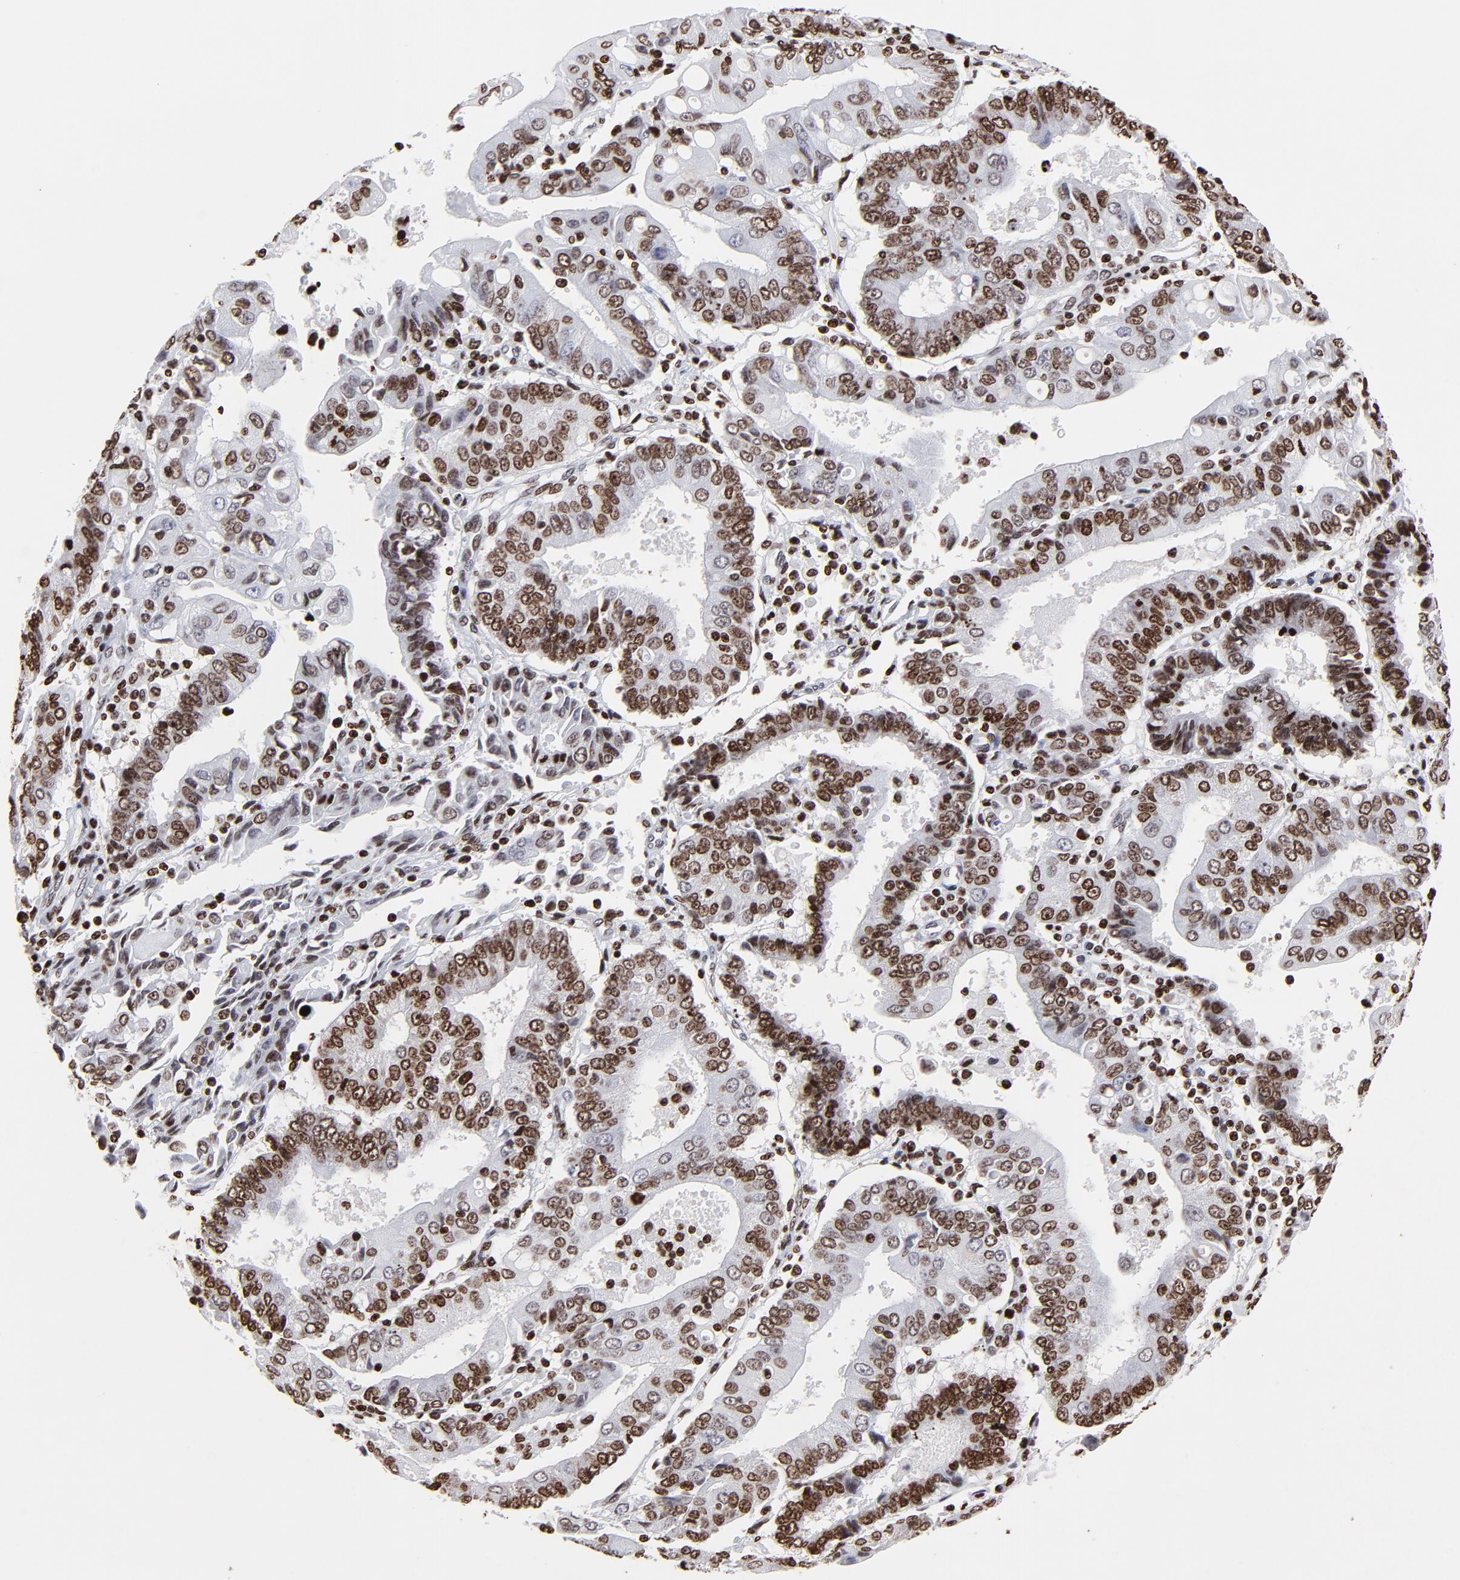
{"staining": {"intensity": "strong", "quantity": ">75%", "location": "nuclear"}, "tissue": "endometrial cancer", "cell_type": "Tumor cells", "image_type": "cancer", "snomed": [{"axis": "morphology", "description": "Adenocarcinoma, NOS"}, {"axis": "topography", "description": "Endometrium"}], "caption": "Immunohistochemistry histopathology image of endometrial cancer (adenocarcinoma) stained for a protein (brown), which demonstrates high levels of strong nuclear staining in approximately >75% of tumor cells.", "gene": "FBH1", "patient": {"sex": "female", "age": 75}}